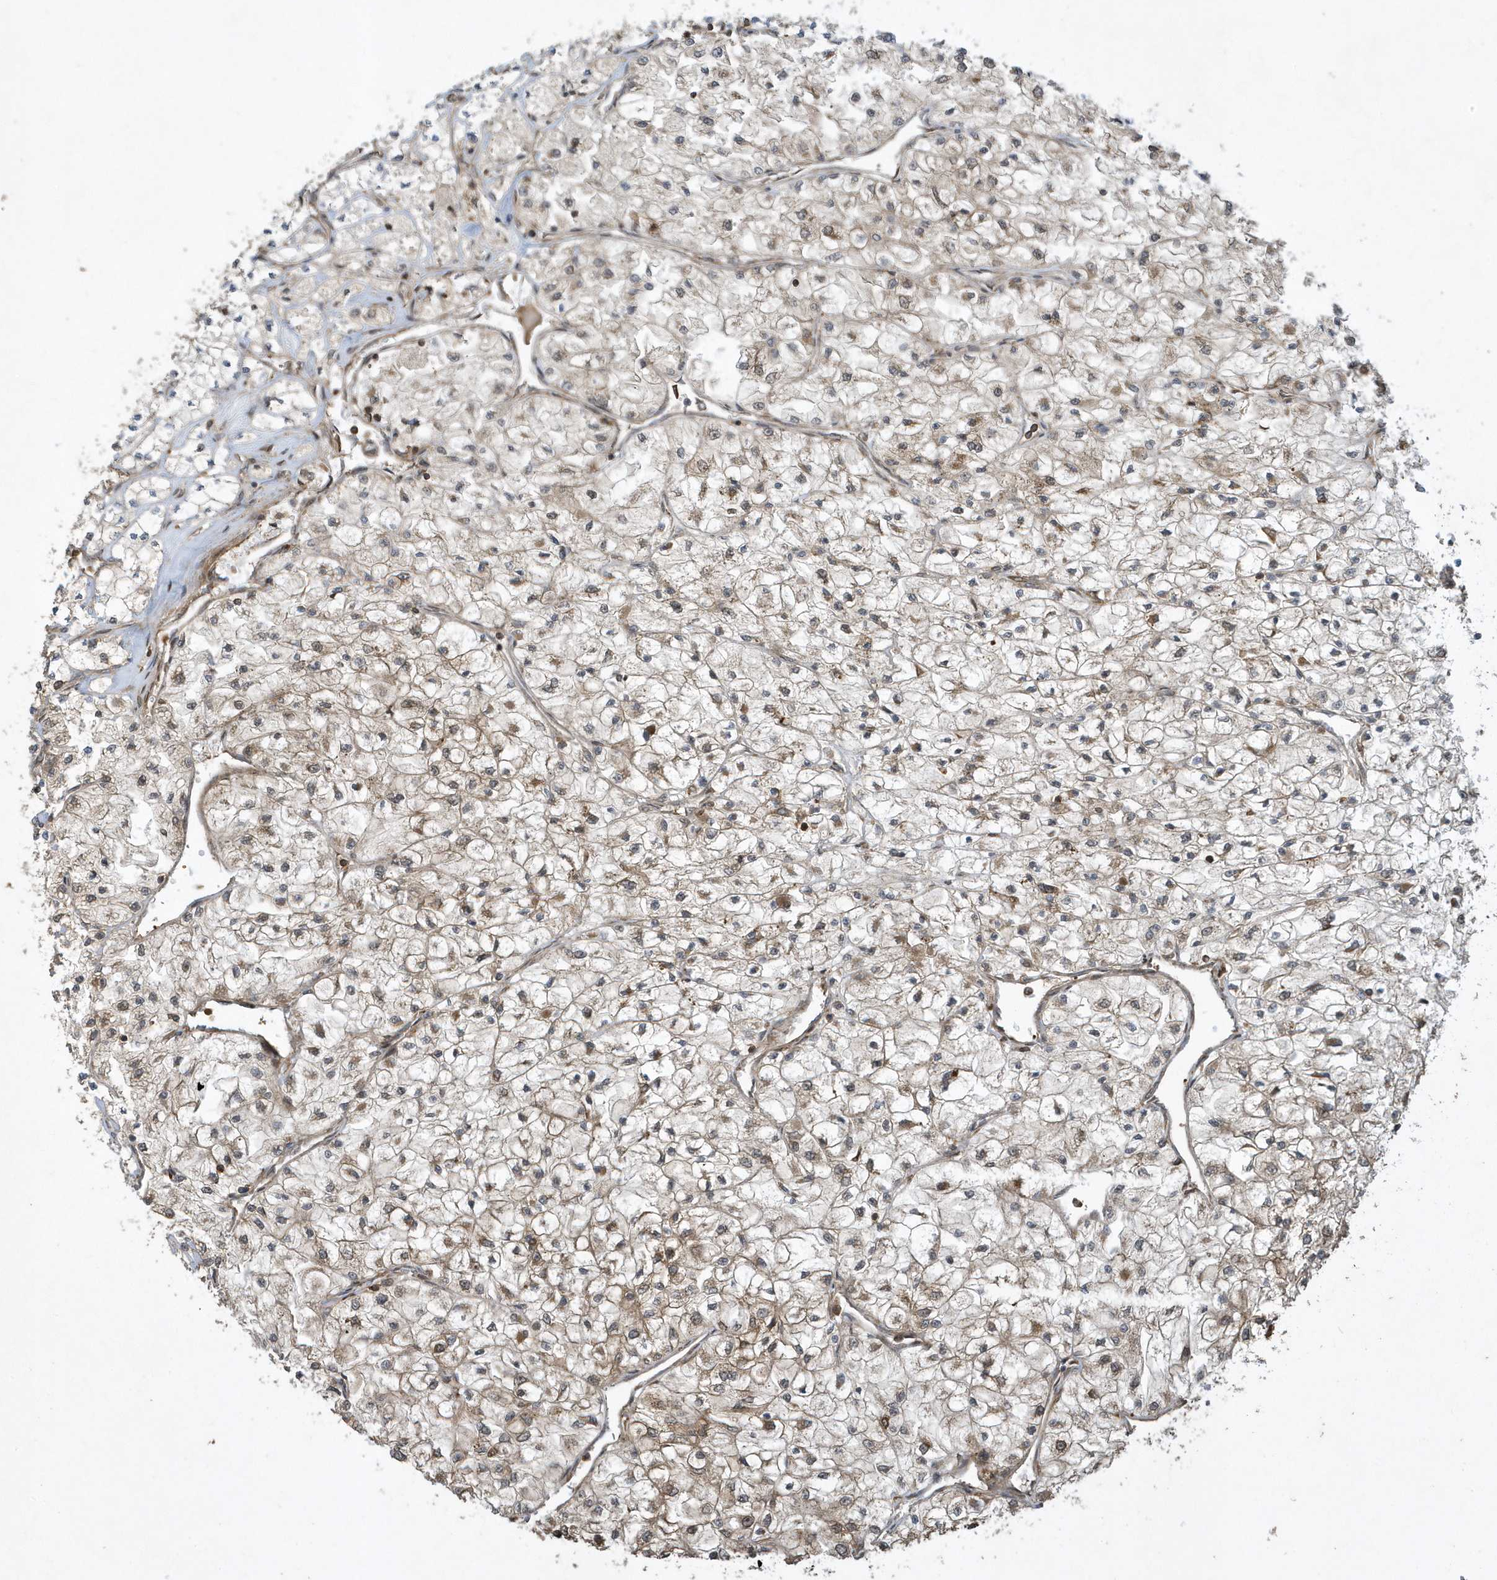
{"staining": {"intensity": "weak", "quantity": ">75%", "location": "cytoplasmic/membranous"}, "tissue": "renal cancer", "cell_type": "Tumor cells", "image_type": "cancer", "snomed": [{"axis": "morphology", "description": "Adenocarcinoma, NOS"}, {"axis": "topography", "description": "Kidney"}], "caption": "An image showing weak cytoplasmic/membranous positivity in approximately >75% of tumor cells in renal adenocarcinoma, as visualized by brown immunohistochemical staining.", "gene": "STAMBP", "patient": {"sex": "male", "age": 80}}